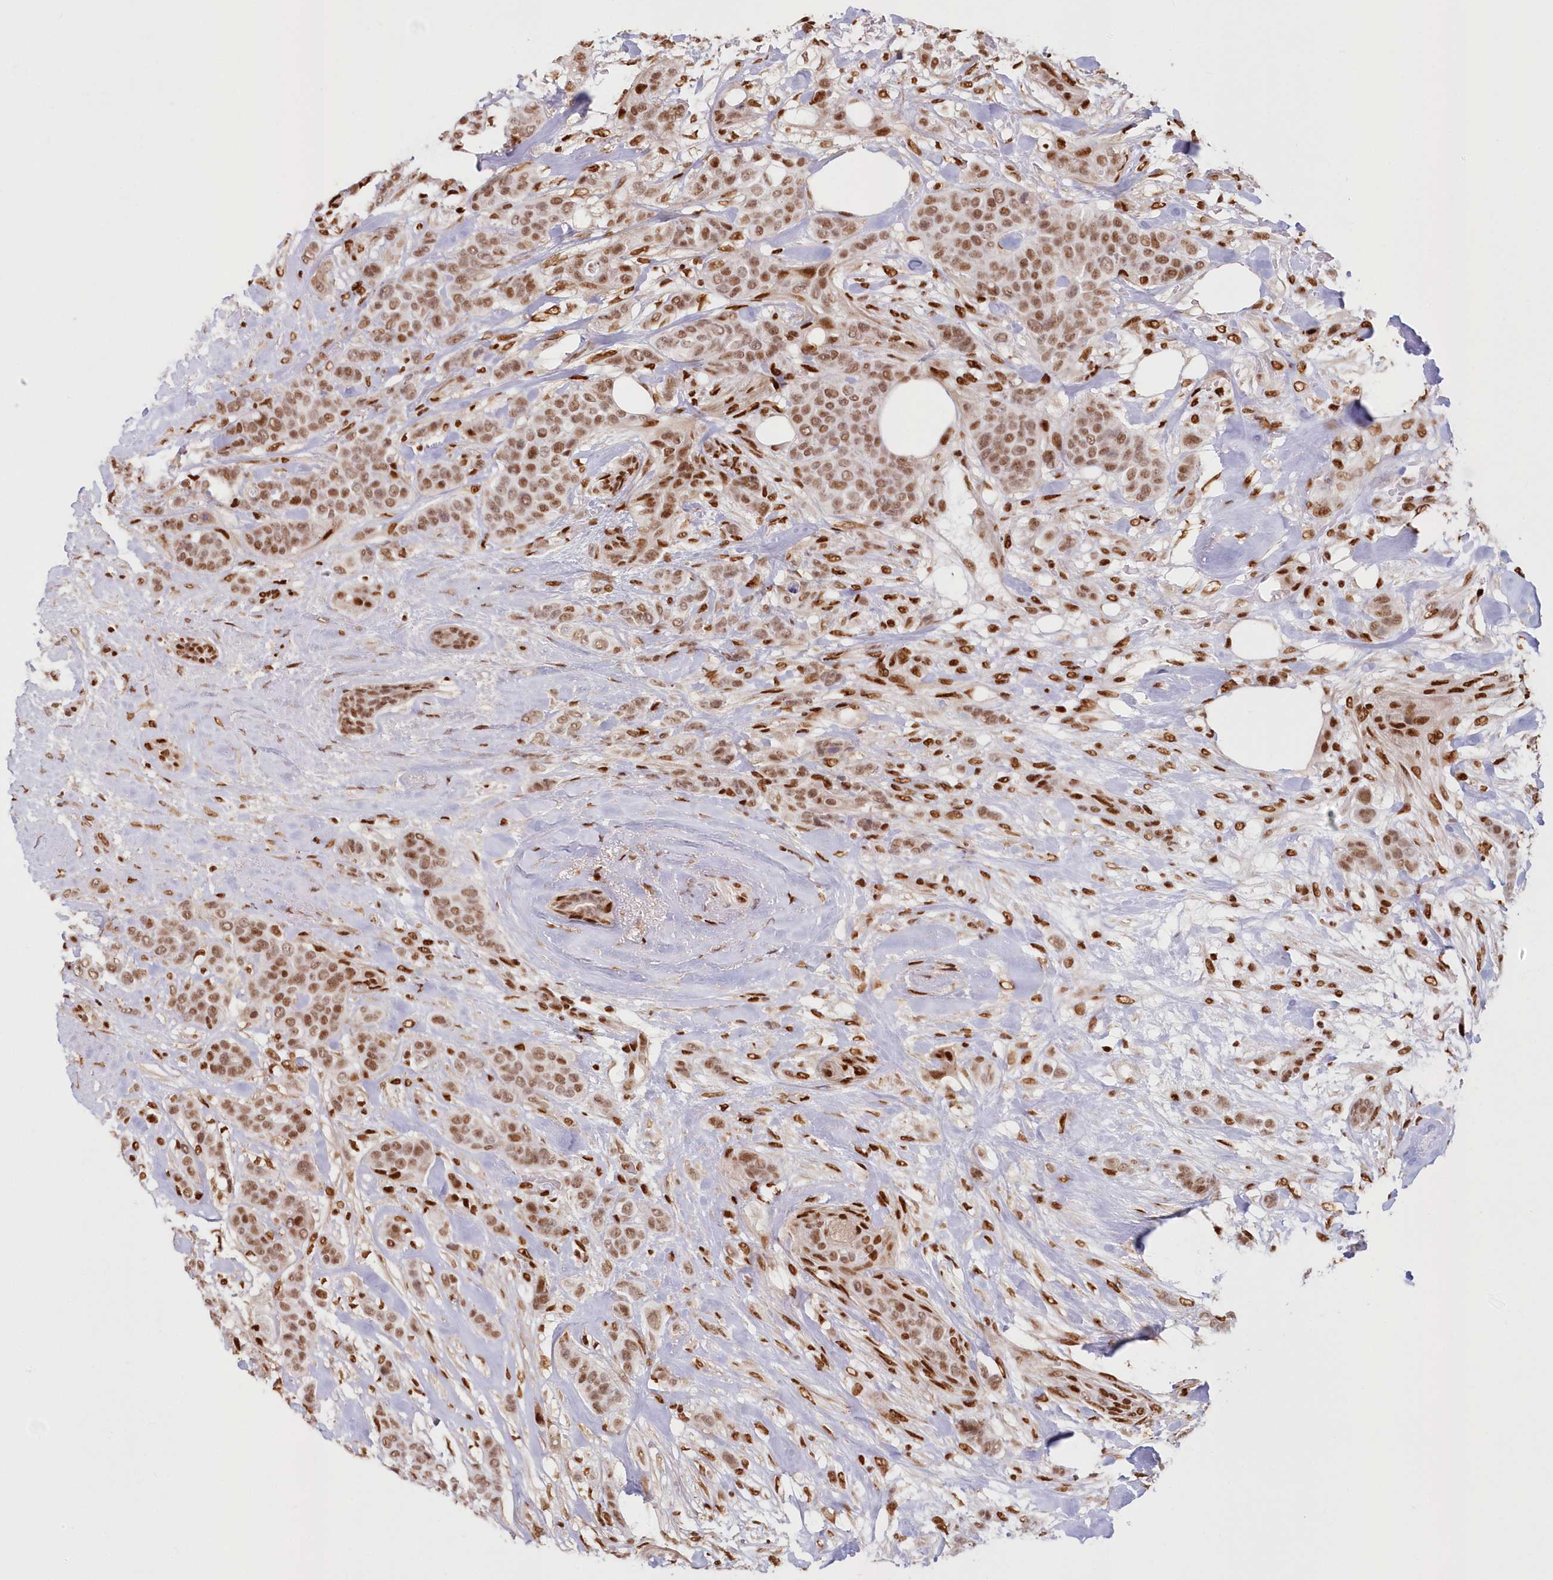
{"staining": {"intensity": "moderate", "quantity": ">75%", "location": "nuclear"}, "tissue": "breast cancer", "cell_type": "Tumor cells", "image_type": "cancer", "snomed": [{"axis": "morphology", "description": "Lobular carcinoma"}, {"axis": "topography", "description": "Breast"}], "caption": "IHC of human breast cancer shows medium levels of moderate nuclear staining in approximately >75% of tumor cells. (DAB (3,3'-diaminobenzidine) IHC with brightfield microscopy, high magnification).", "gene": "POLR2B", "patient": {"sex": "female", "age": 51}}